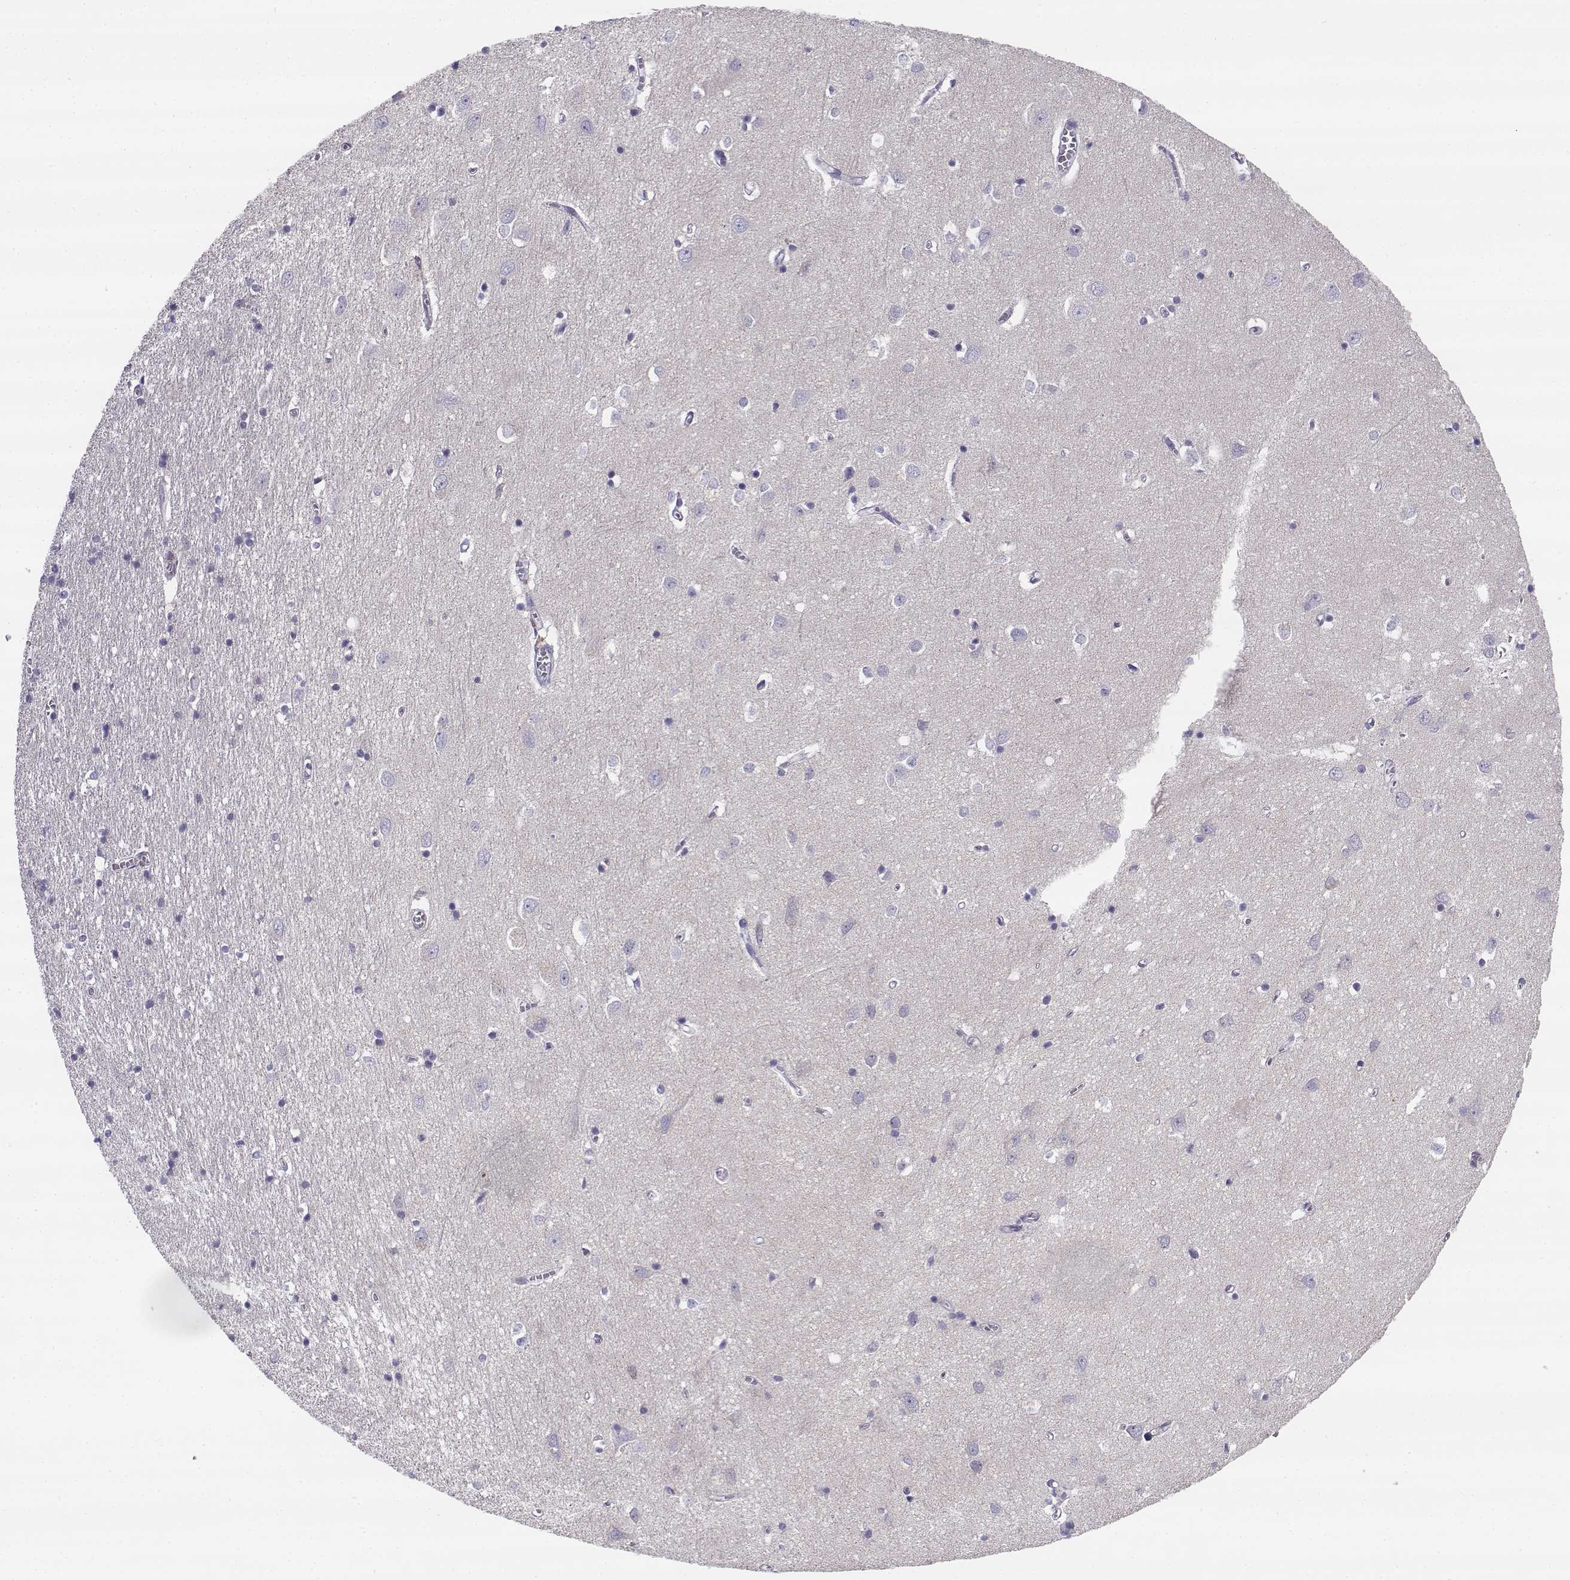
{"staining": {"intensity": "negative", "quantity": "none", "location": "none"}, "tissue": "cerebral cortex", "cell_type": "Endothelial cells", "image_type": "normal", "snomed": [{"axis": "morphology", "description": "Normal tissue, NOS"}, {"axis": "topography", "description": "Cerebral cortex"}], "caption": "DAB immunohistochemical staining of normal cerebral cortex reveals no significant staining in endothelial cells. (Brightfield microscopy of DAB immunohistochemistry (IHC) at high magnification).", "gene": "CREB3L3", "patient": {"sex": "male", "age": 70}}